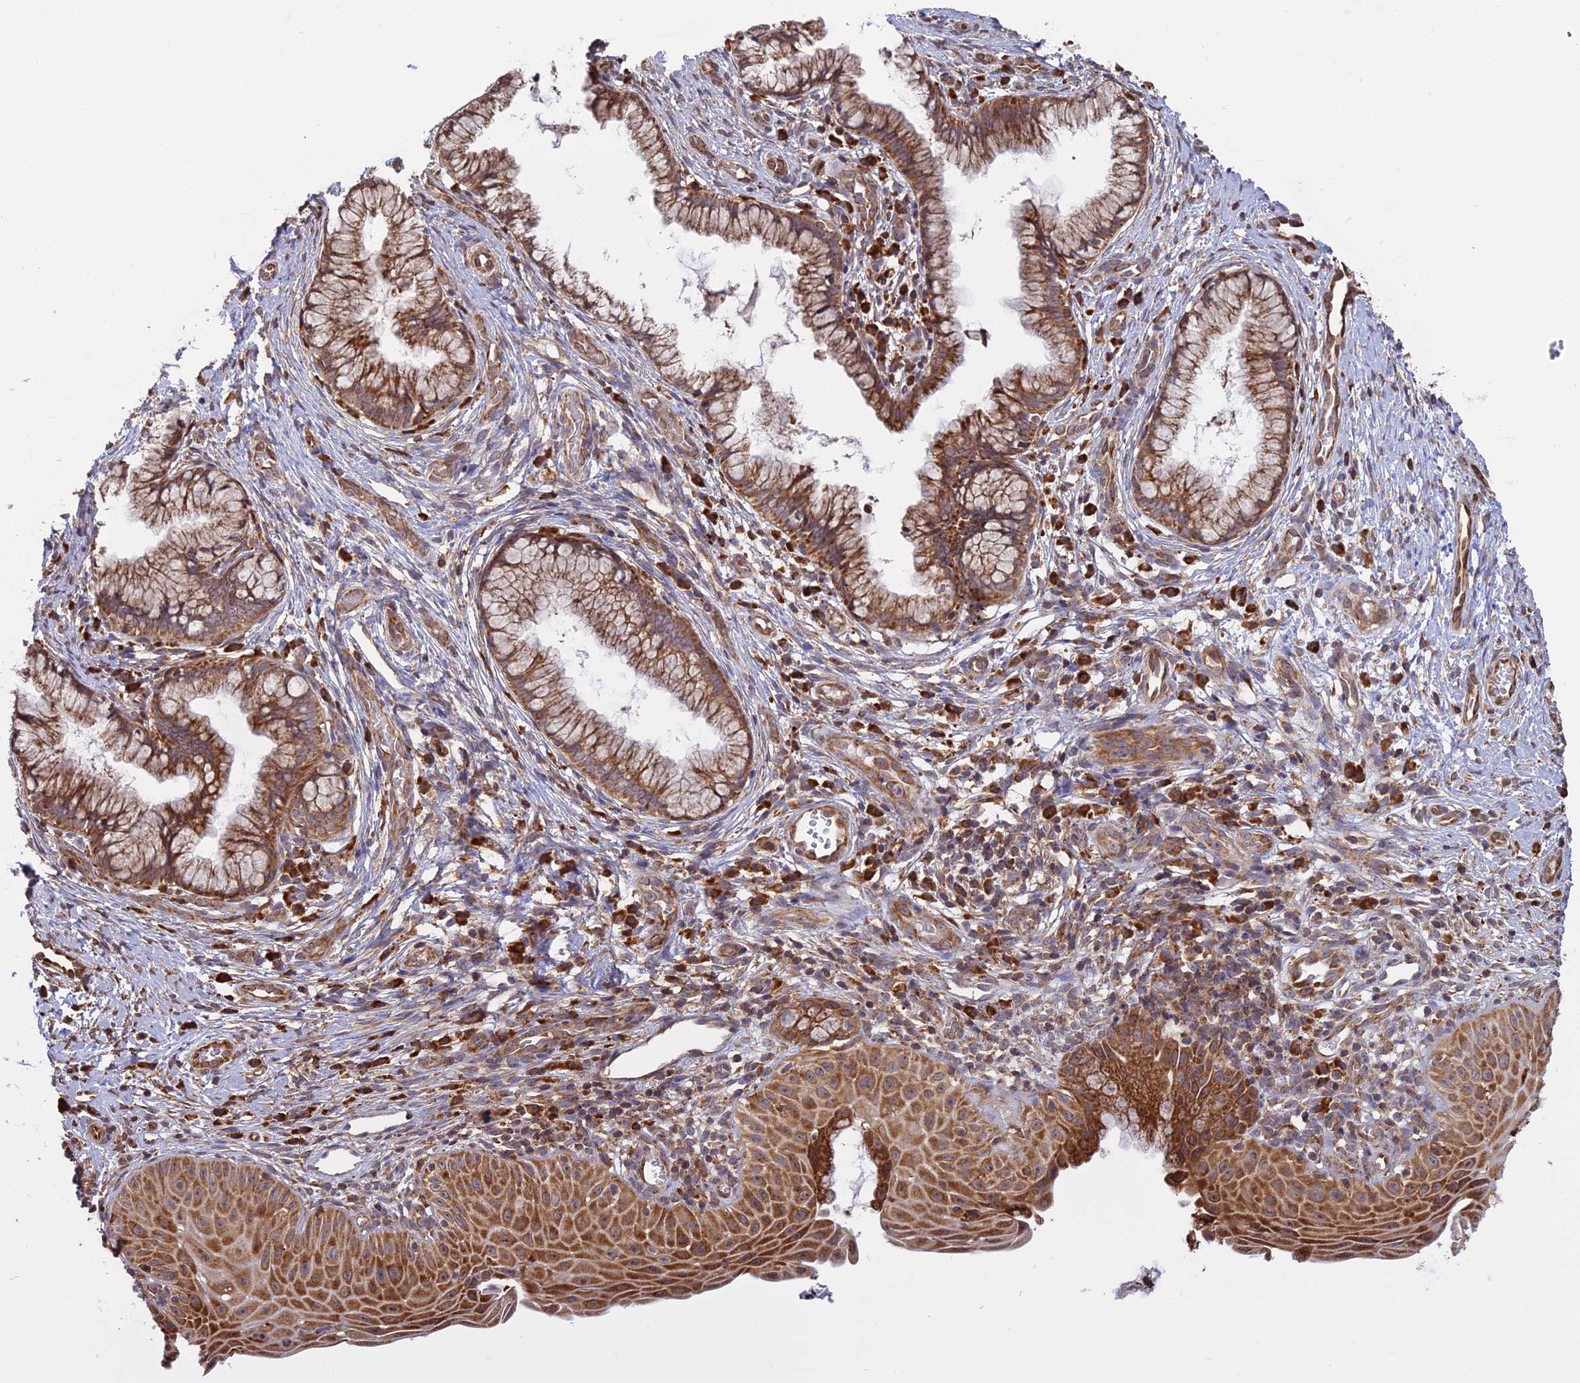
{"staining": {"intensity": "strong", "quantity": ">75%", "location": "cytoplasmic/membranous"}, "tissue": "cervix", "cell_type": "Glandular cells", "image_type": "normal", "snomed": [{"axis": "morphology", "description": "Normal tissue, NOS"}, {"axis": "topography", "description": "Cervix"}], "caption": "Immunohistochemistry of normal human cervix reveals high levels of strong cytoplasmic/membranous staining in approximately >75% of glandular cells. The staining was performed using DAB (3,3'-diaminobenzidine) to visualize the protein expression in brown, while the nuclei were stained in blue with hematoxylin (Magnification: 20x).", "gene": "RPL26", "patient": {"sex": "female", "age": 36}}